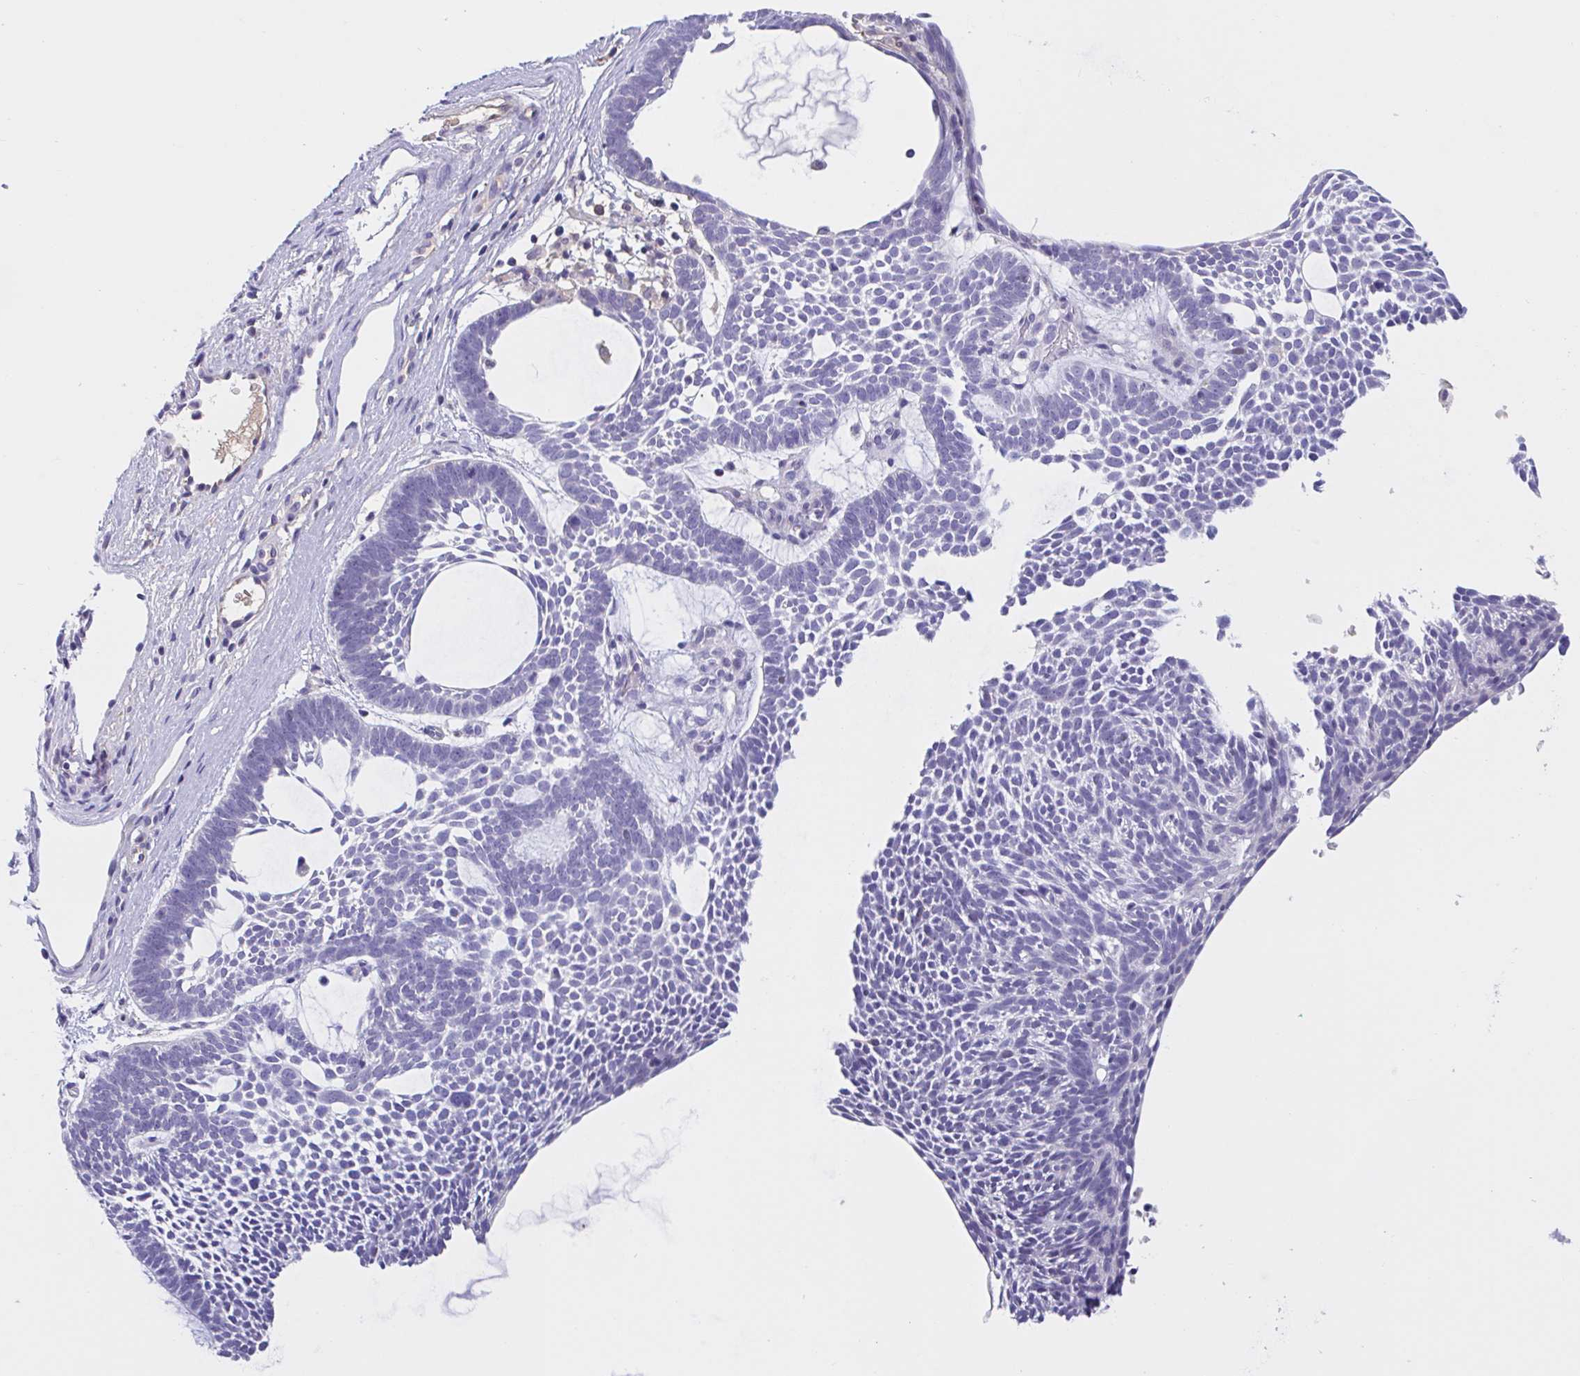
{"staining": {"intensity": "negative", "quantity": "none", "location": "none"}, "tissue": "skin cancer", "cell_type": "Tumor cells", "image_type": "cancer", "snomed": [{"axis": "morphology", "description": "Basal cell carcinoma"}, {"axis": "topography", "description": "Skin"}, {"axis": "topography", "description": "Skin of face"}], "caption": "Protein analysis of basal cell carcinoma (skin) exhibits no significant staining in tumor cells.", "gene": "MS4A14", "patient": {"sex": "male", "age": 83}}